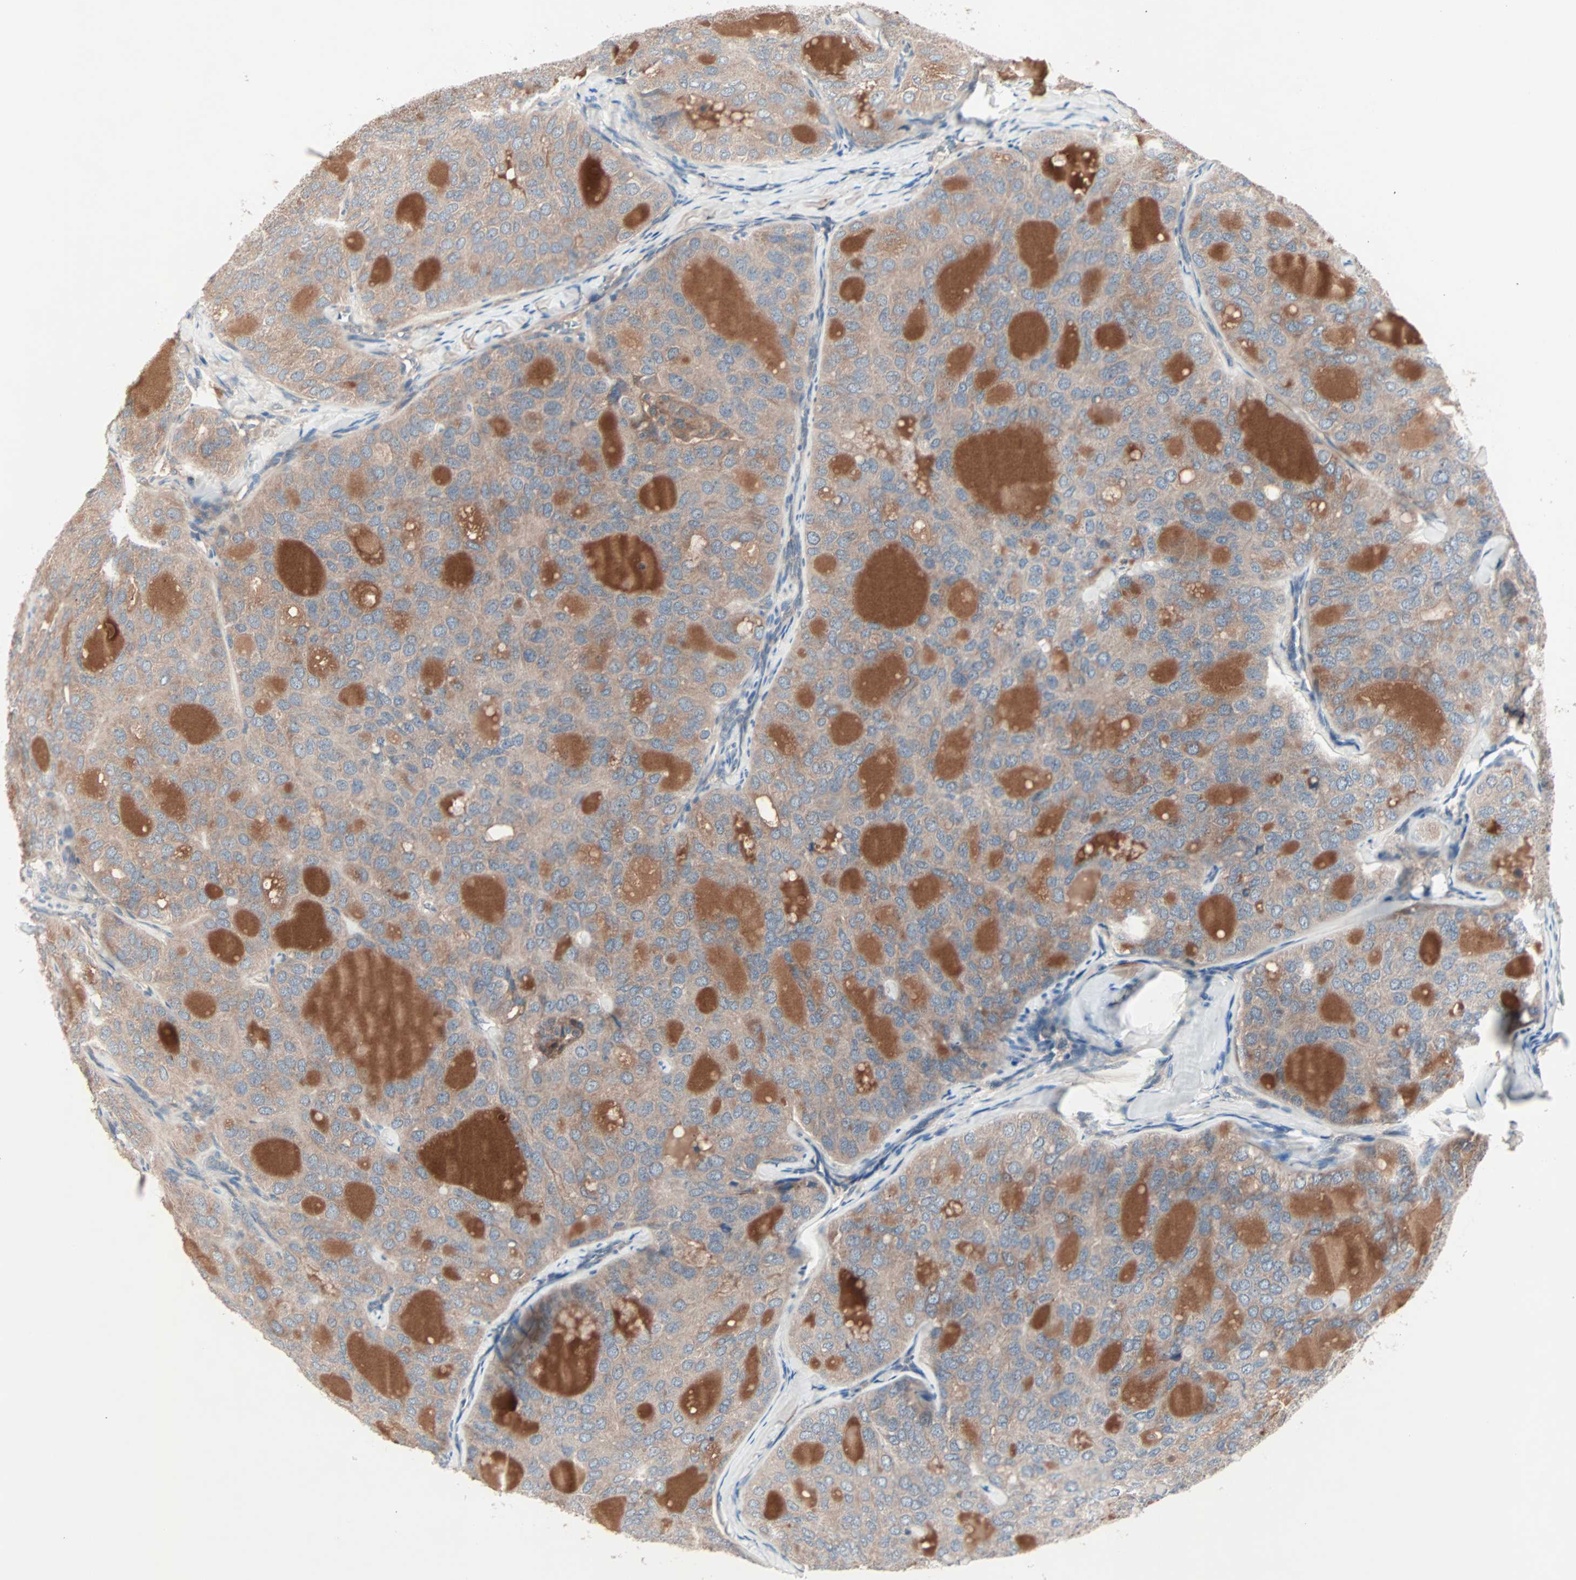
{"staining": {"intensity": "weak", "quantity": ">75%", "location": "cytoplasmic/membranous"}, "tissue": "thyroid cancer", "cell_type": "Tumor cells", "image_type": "cancer", "snomed": [{"axis": "morphology", "description": "Follicular adenoma carcinoma, NOS"}, {"axis": "topography", "description": "Thyroid gland"}], "caption": "Immunohistochemical staining of follicular adenoma carcinoma (thyroid) demonstrates weak cytoplasmic/membranous protein expression in about >75% of tumor cells. The staining was performed using DAB to visualize the protein expression in brown, while the nuclei were stained in blue with hematoxylin (Magnification: 20x).", "gene": "CAD", "patient": {"sex": "male", "age": 75}}